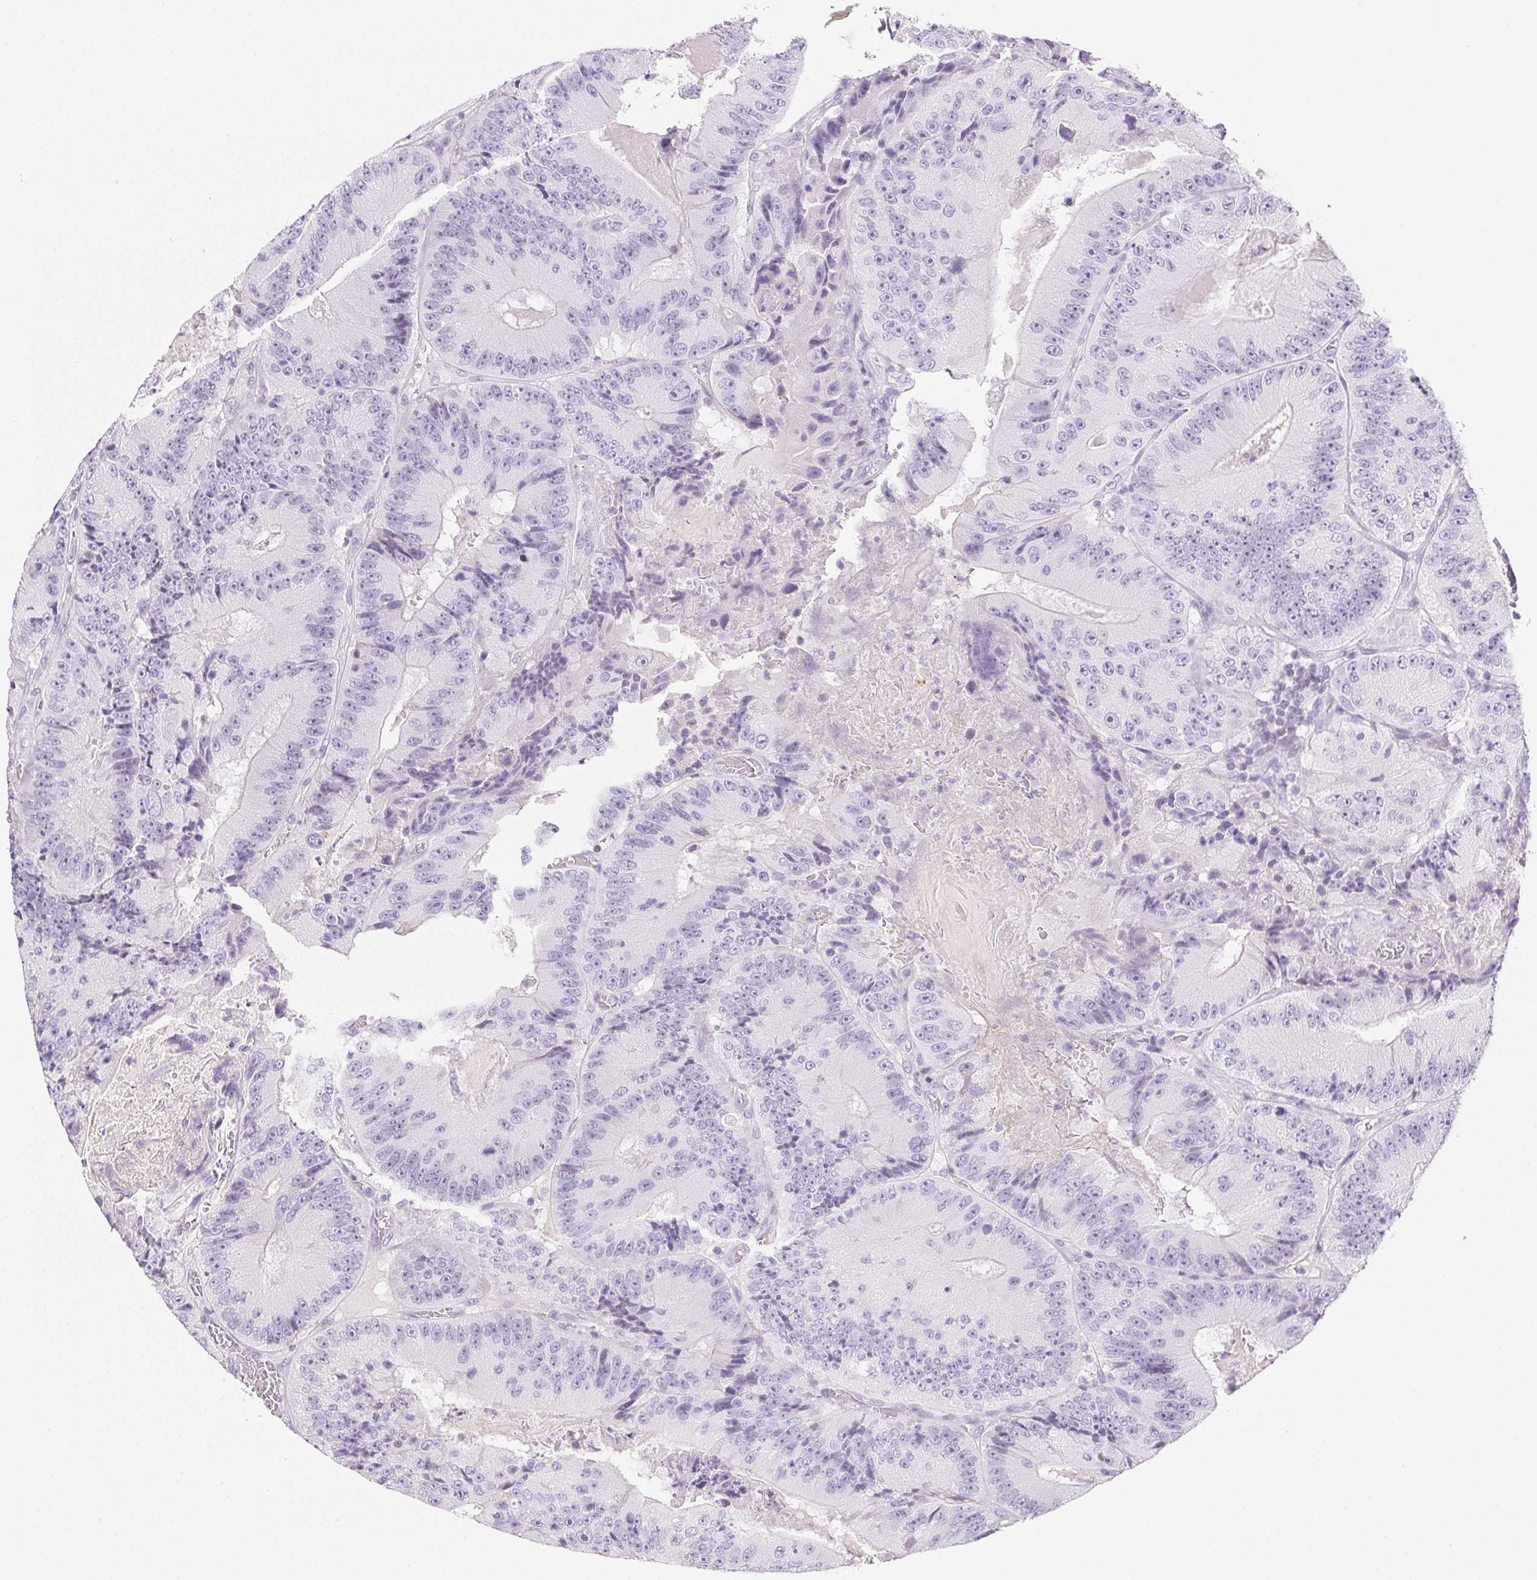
{"staining": {"intensity": "negative", "quantity": "none", "location": "none"}, "tissue": "colorectal cancer", "cell_type": "Tumor cells", "image_type": "cancer", "snomed": [{"axis": "morphology", "description": "Adenocarcinoma, NOS"}, {"axis": "topography", "description": "Colon"}], "caption": "Tumor cells are negative for brown protein staining in colorectal adenocarcinoma. The staining was performed using DAB to visualize the protein expression in brown, while the nuclei were stained in blue with hematoxylin (Magnification: 20x).", "gene": "BEND2", "patient": {"sex": "female", "age": 86}}